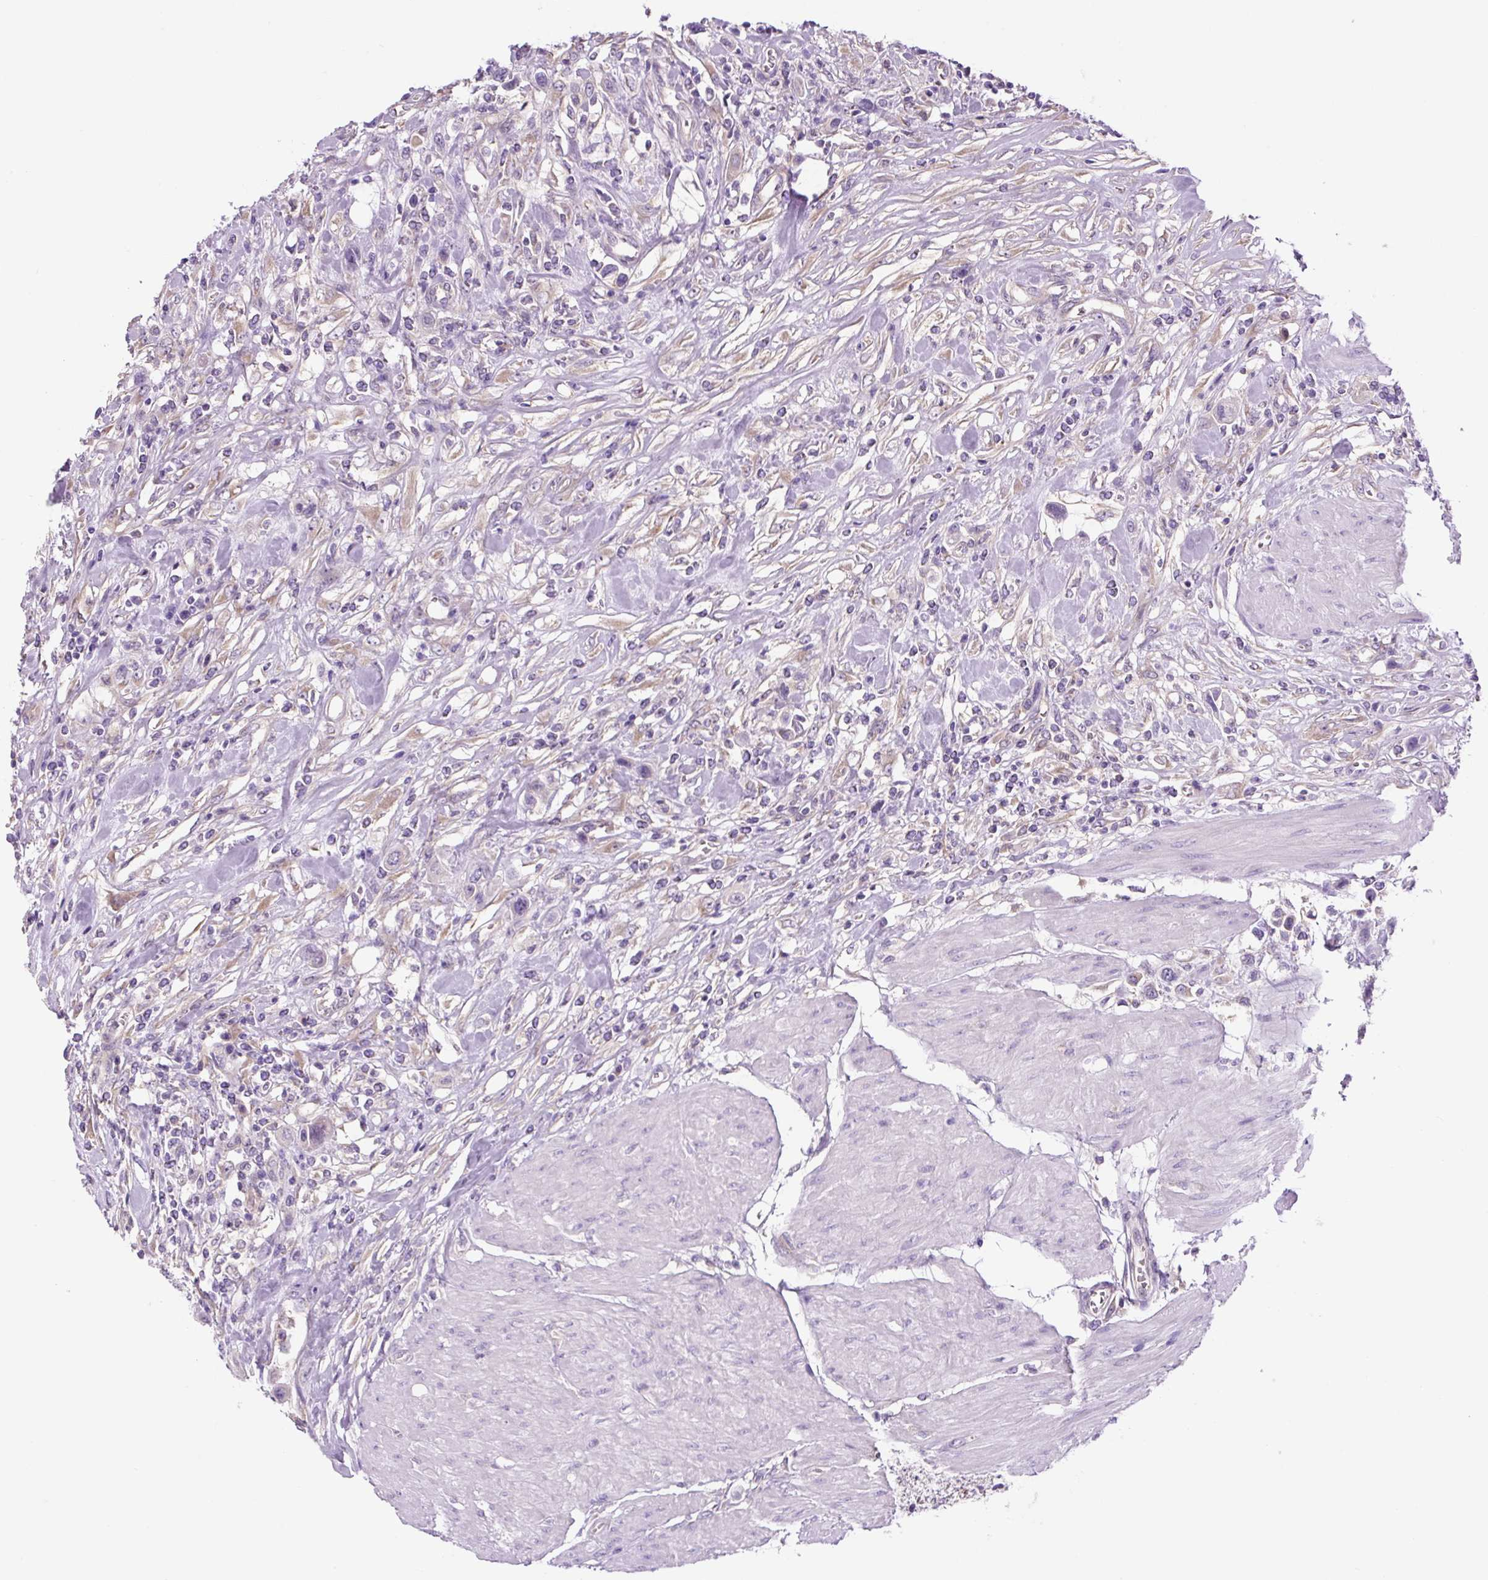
{"staining": {"intensity": "negative", "quantity": "none", "location": "none"}, "tissue": "urothelial cancer", "cell_type": "Tumor cells", "image_type": "cancer", "snomed": [{"axis": "morphology", "description": "Urothelial carcinoma, High grade"}, {"axis": "topography", "description": "Urinary bladder"}], "caption": "High magnification brightfield microscopy of urothelial cancer stained with DAB (brown) and counterstained with hematoxylin (blue): tumor cells show no significant staining.", "gene": "GORASP1", "patient": {"sex": "male", "age": 50}}